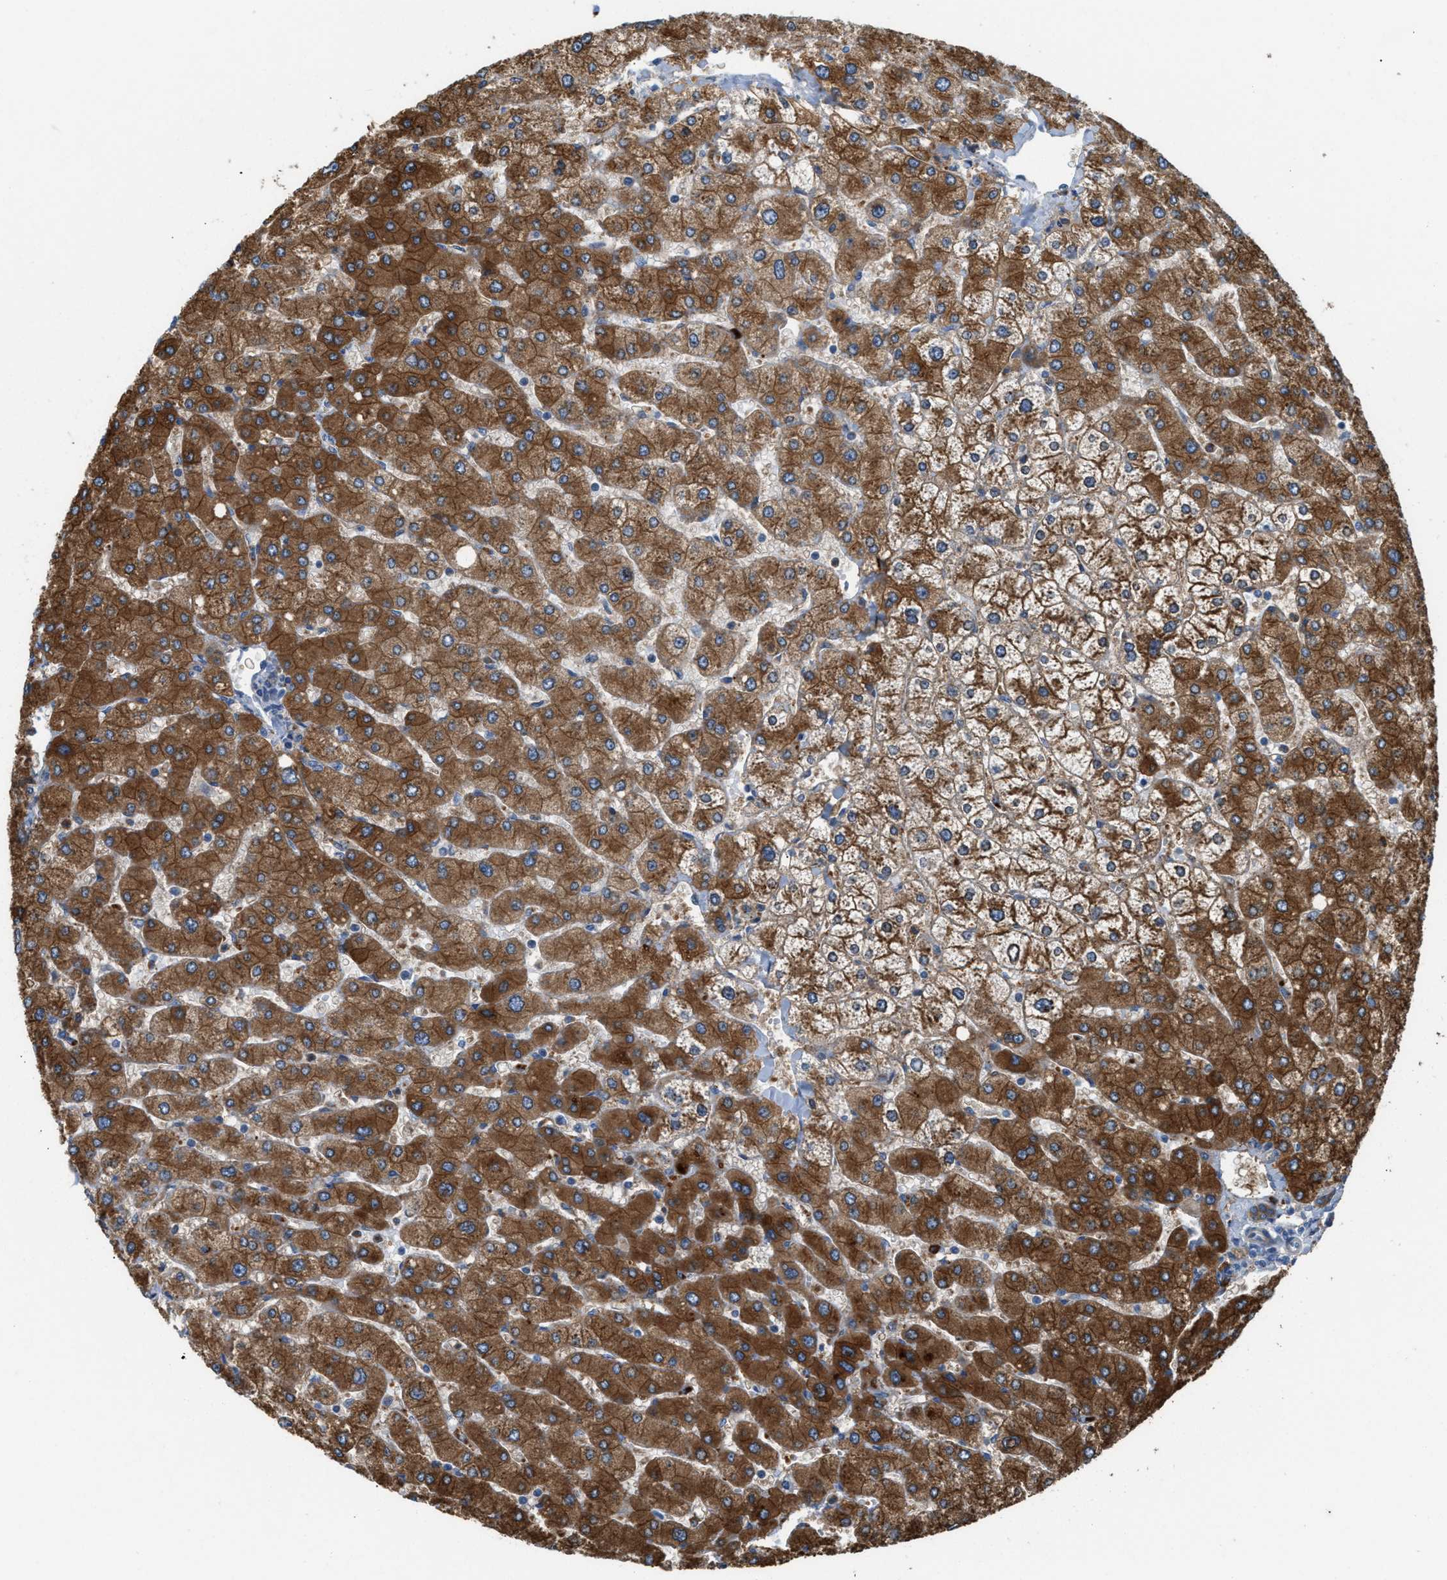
{"staining": {"intensity": "weak", "quantity": ">75%", "location": "cytoplasmic/membranous"}, "tissue": "liver", "cell_type": "Cholangiocytes", "image_type": "normal", "snomed": [{"axis": "morphology", "description": "Normal tissue, NOS"}, {"axis": "topography", "description": "Liver"}], "caption": "Liver stained with DAB (3,3'-diaminobenzidine) immunohistochemistry (IHC) displays low levels of weak cytoplasmic/membranous expression in about >75% of cholangiocytes. The staining is performed using DAB brown chromogen to label protein expression. The nuclei are counter-stained blue using hematoxylin.", "gene": "PDCL", "patient": {"sex": "male", "age": 55}}